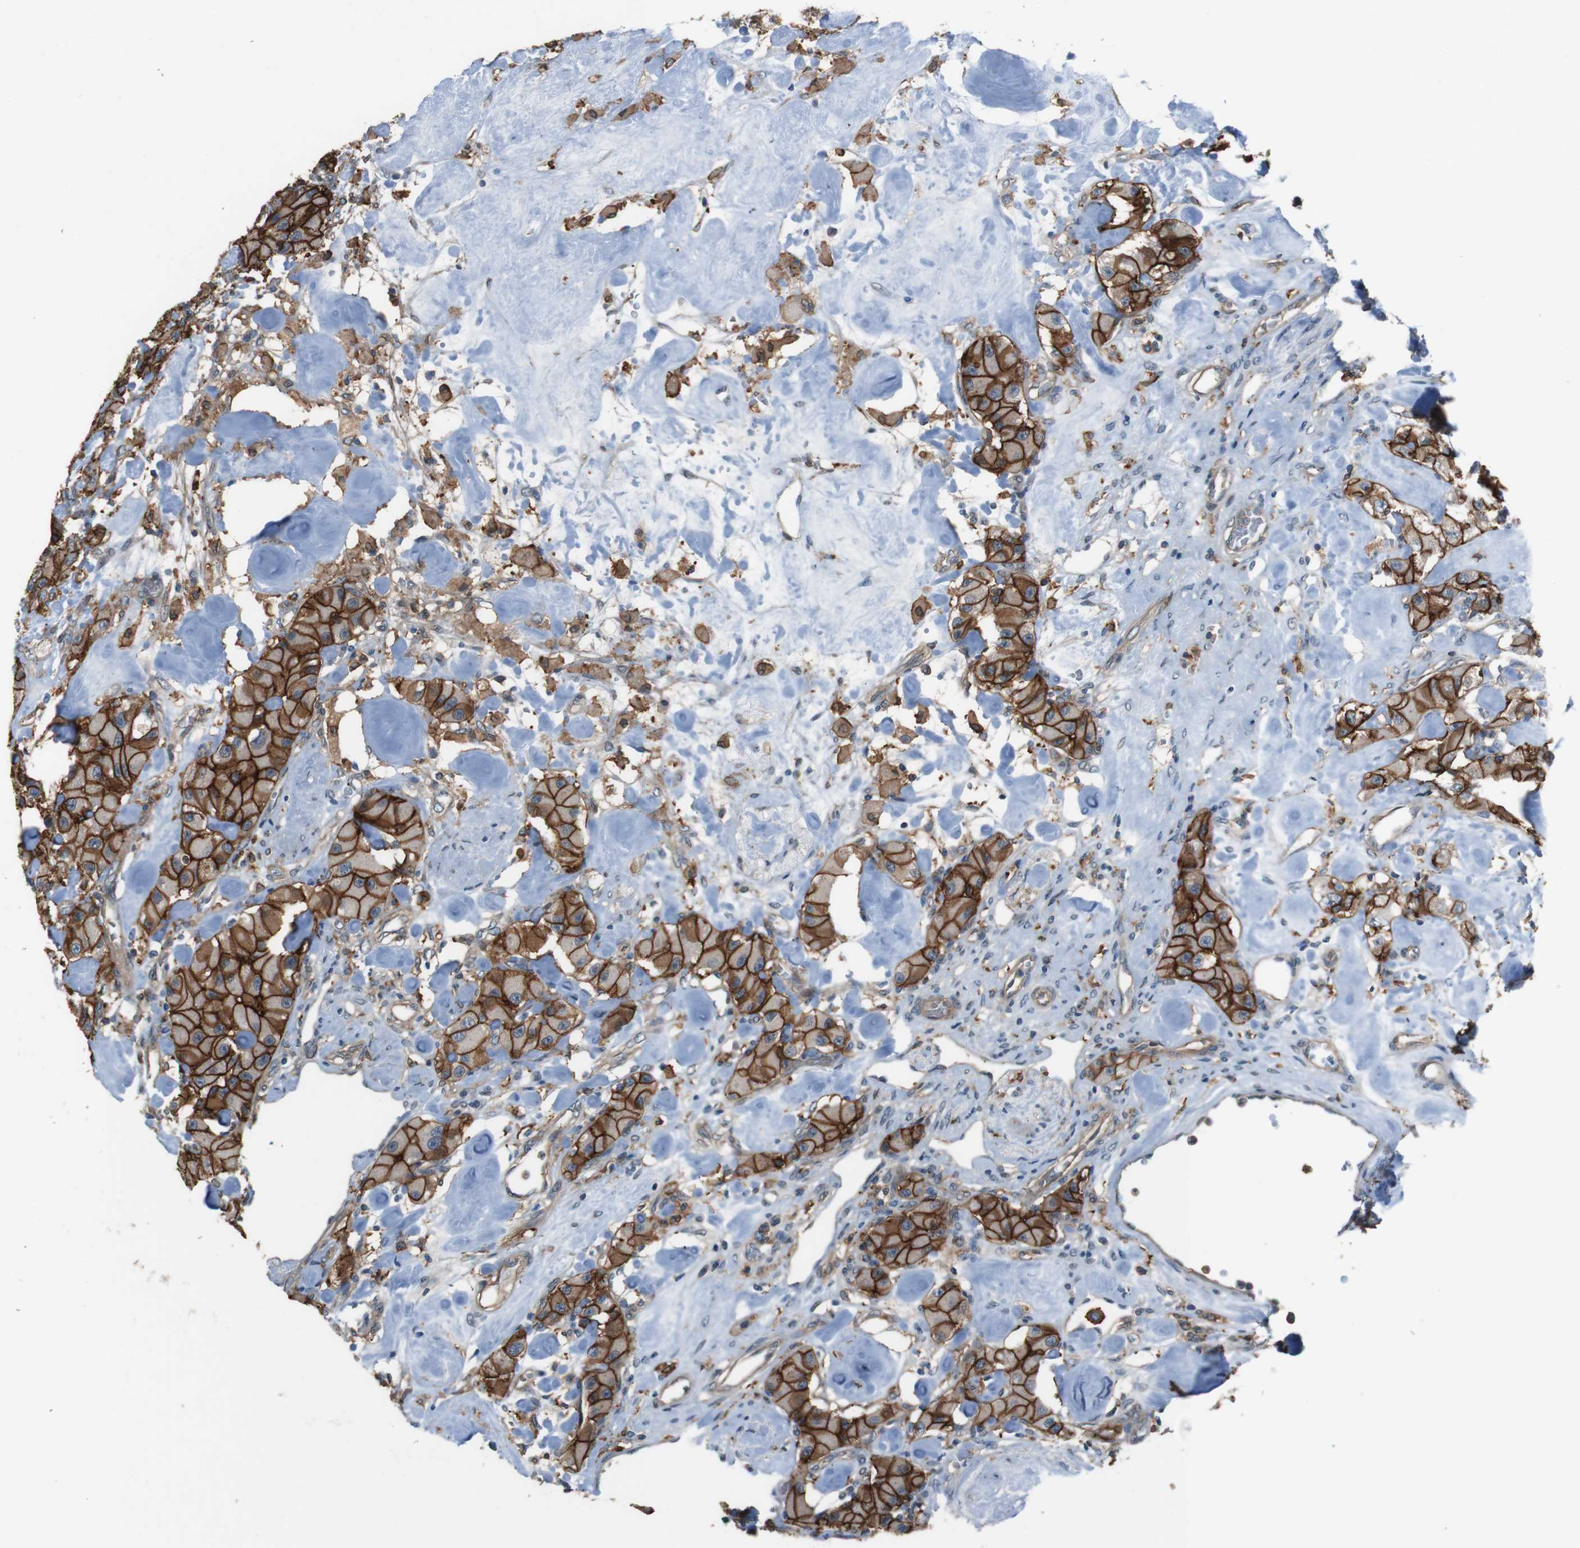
{"staining": {"intensity": "strong", "quantity": ">75%", "location": "cytoplasmic/membranous"}, "tissue": "carcinoid", "cell_type": "Tumor cells", "image_type": "cancer", "snomed": [{"axis": "morphology", "description": "Carcinoid, malignant, NOS"}, {"axis": "topography", "description": "Pancreas"}], "caption": "Immunohistochemistry (DAB (3,3'-diaminobenzidine)) staining of carcinoid reveals strong cytoplasmic/membranous protein expression in about >75% of tumor cells. The protein is shown in brown color, while the nuclei are stained blue.", "gene": "ATP2B1", "patient": {"sex": "male", "age": 41}}